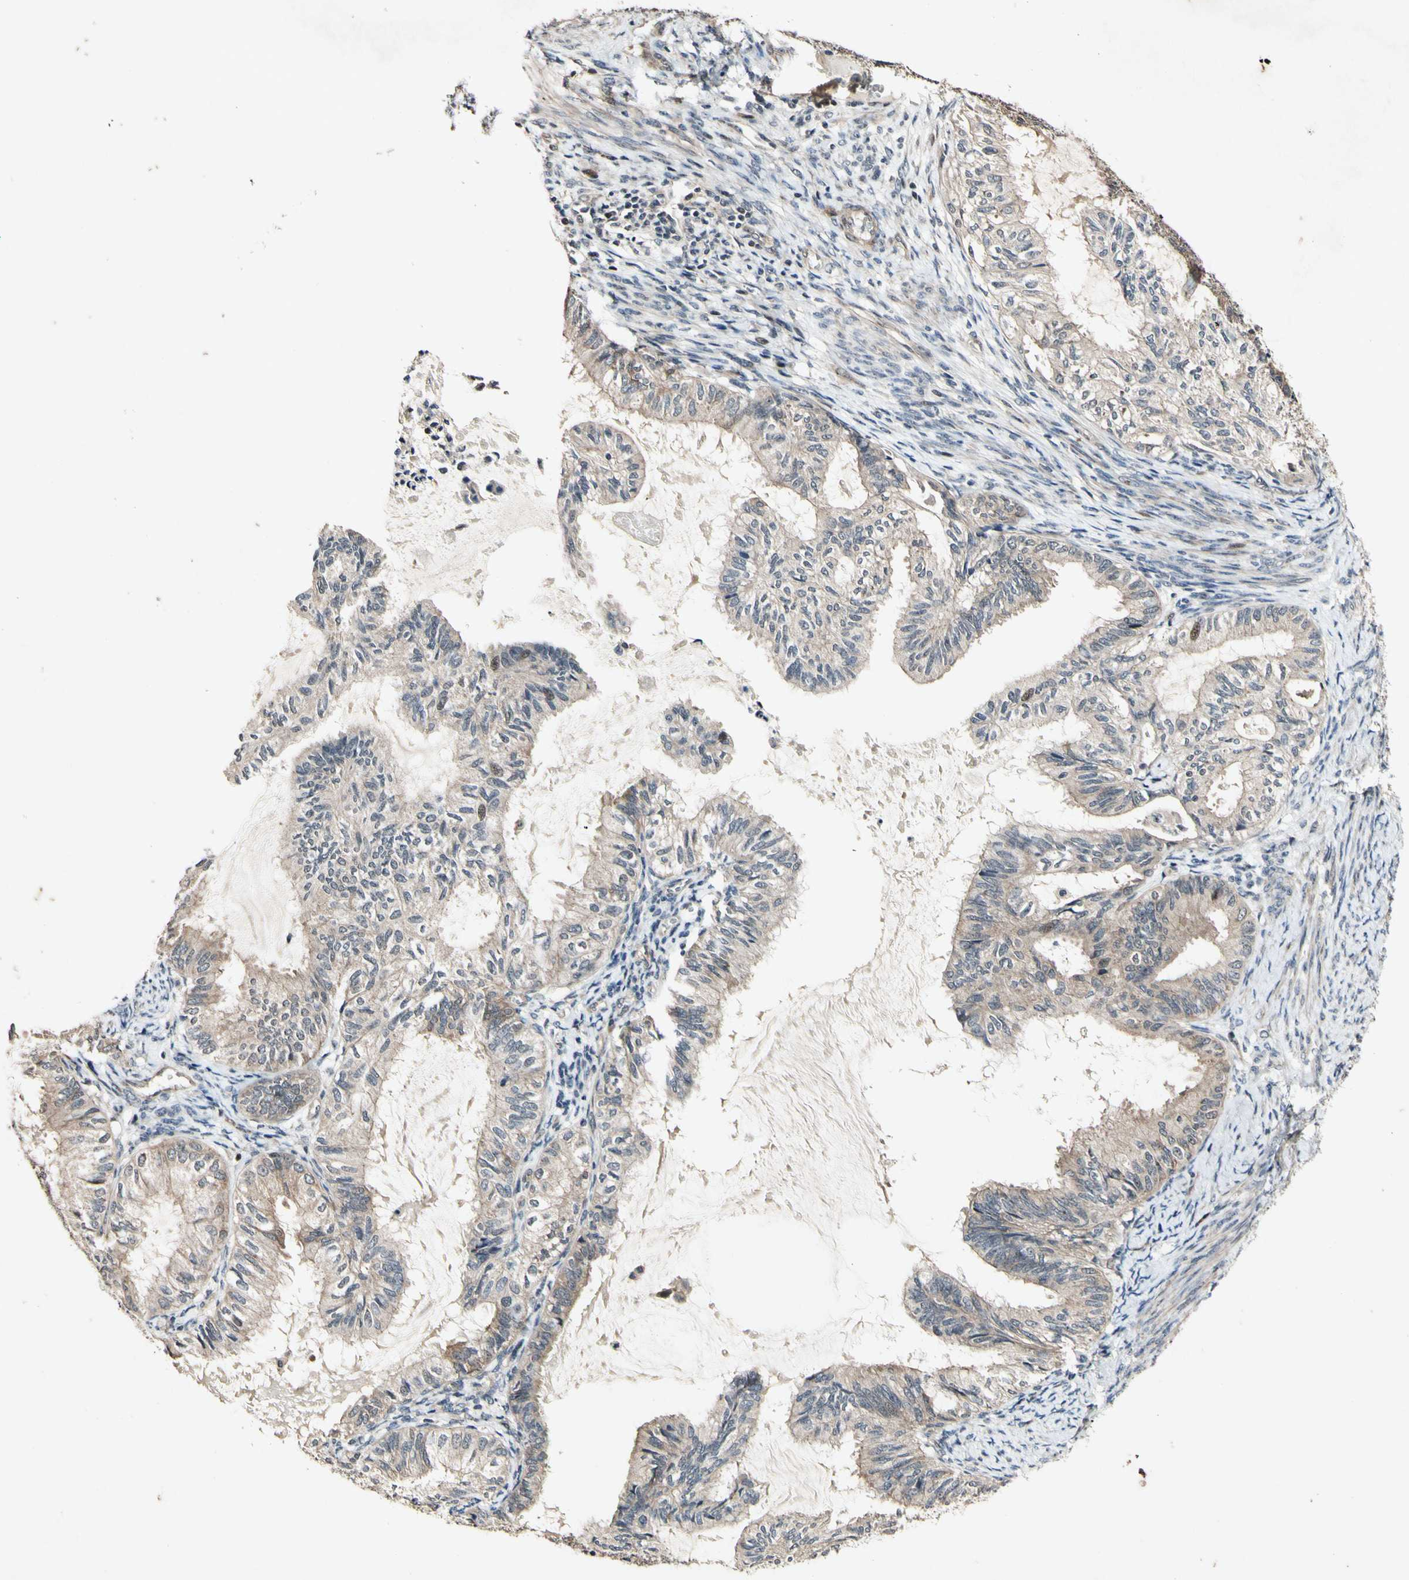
{"staining": {"intensity": "weak", "quantity": ">75%", "location": "none"}, "tissue": "cervical cancer", "cell_type": "Tumor cells", "image_type": "cancer", "snomed": [{"axis": "morphology", "description": "Normal tissue, NOS"}, {"axis": "morphology", "description": "Adenocarcinoma, NOS"}, {"axis": "topography", "description": "Cervix"}, {"axis": "topography", "description": "Endometrium"}], "caption": "This histopathology image reveals cervical cancer (adenocarcinoma) stained with IHC to label a protein in brown. The None of tumor cells show weak positivity for the protein. Nuclei are counter-stained blue.", "gene": "CSNK1E", "patient": {"sex": "female", "age": 86}}